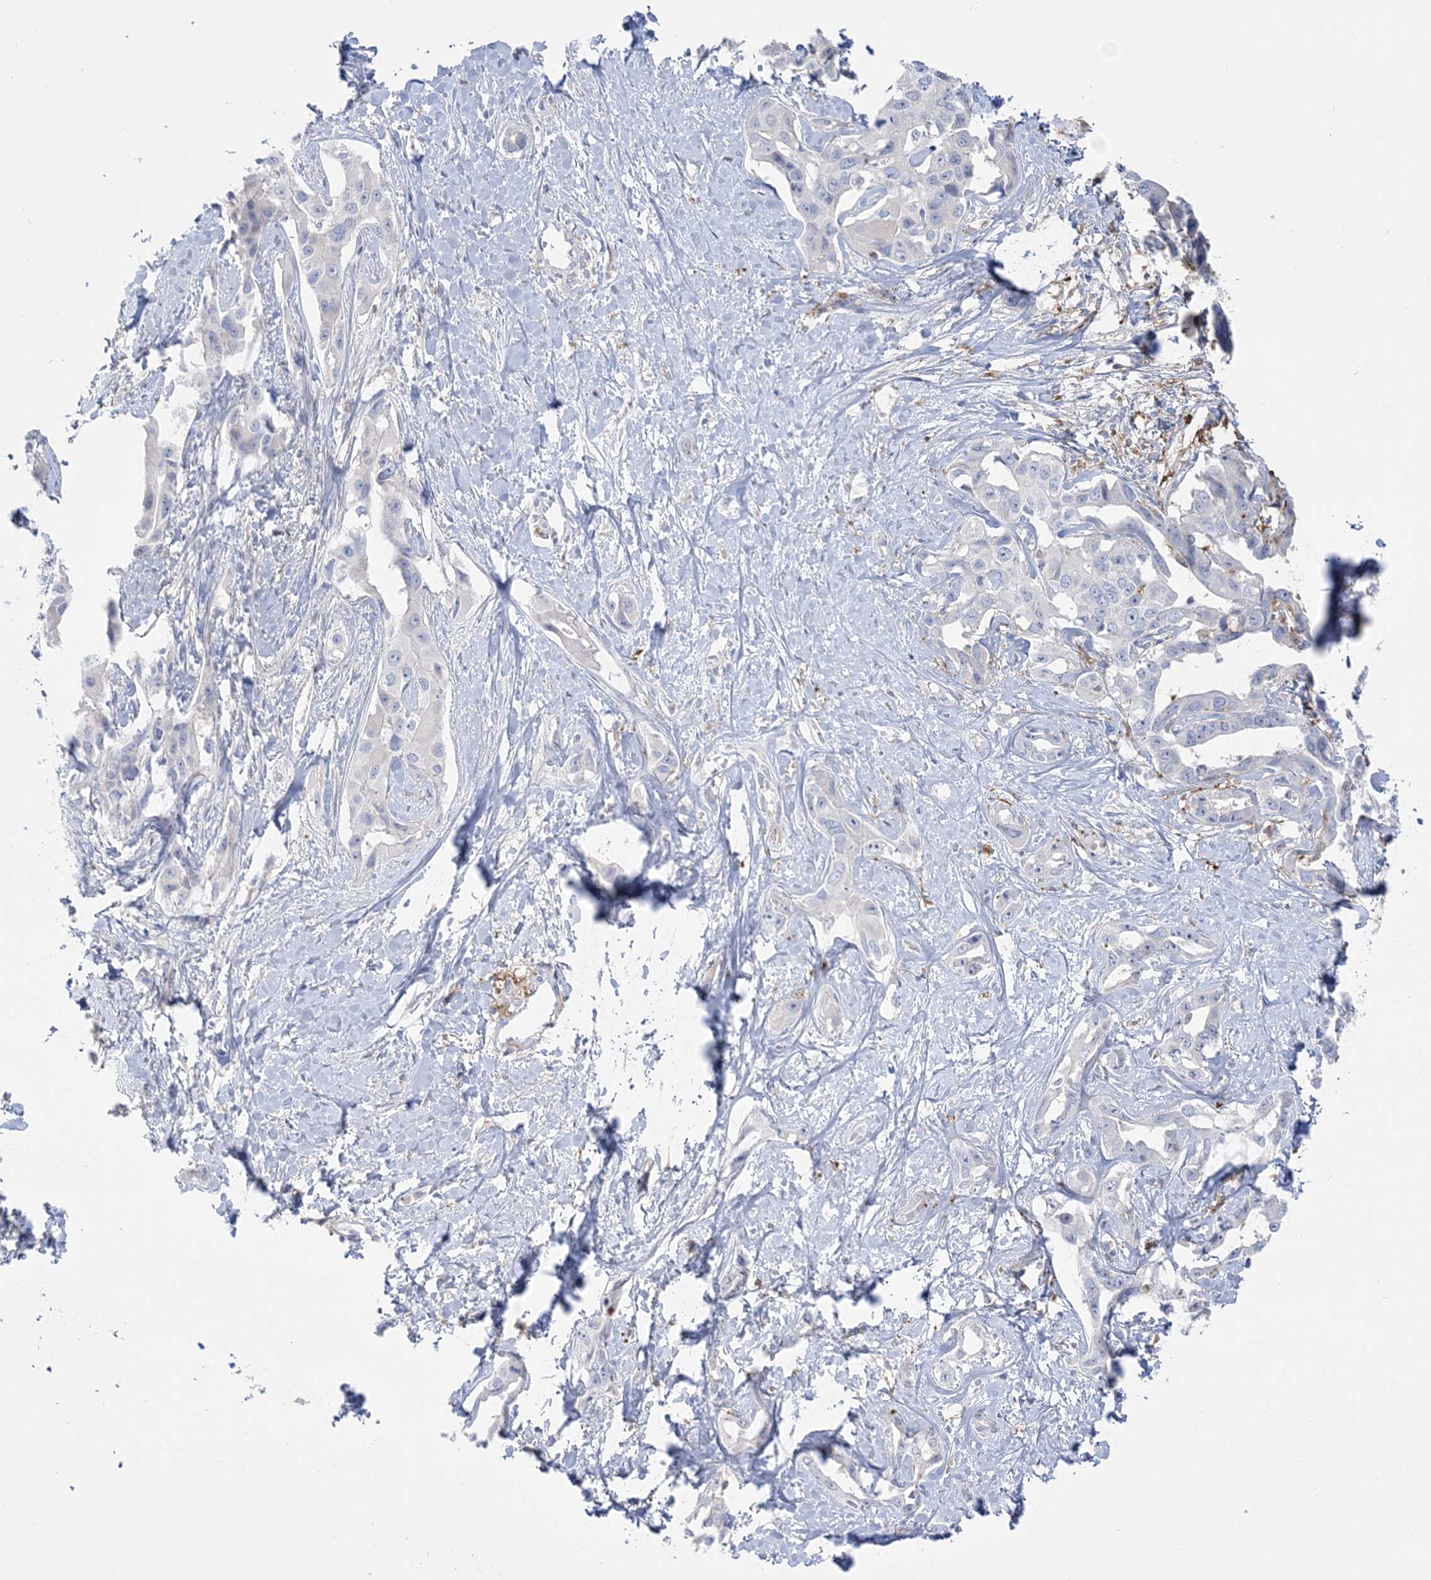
{"staining": {"intensity": "negative", "quantity": "none", "location": "none"}, "tissue": "liver cancer", "cell_type": "Tumor cells", "image_type": "cancer", "snomed": [{"axis": "morphology", "description": "Cholangiocarcinoma"}, {"axis": "topography", "description": "Liver"}], "caption": "An image of liver cancer stained for a protein exhibits no brown staining in tumor cells. (DAB immunohistochemistry (IHC) with hematoxylin counter stain).", "gene": "HAAO", "patient": {"sex": "male", "age": 59}}